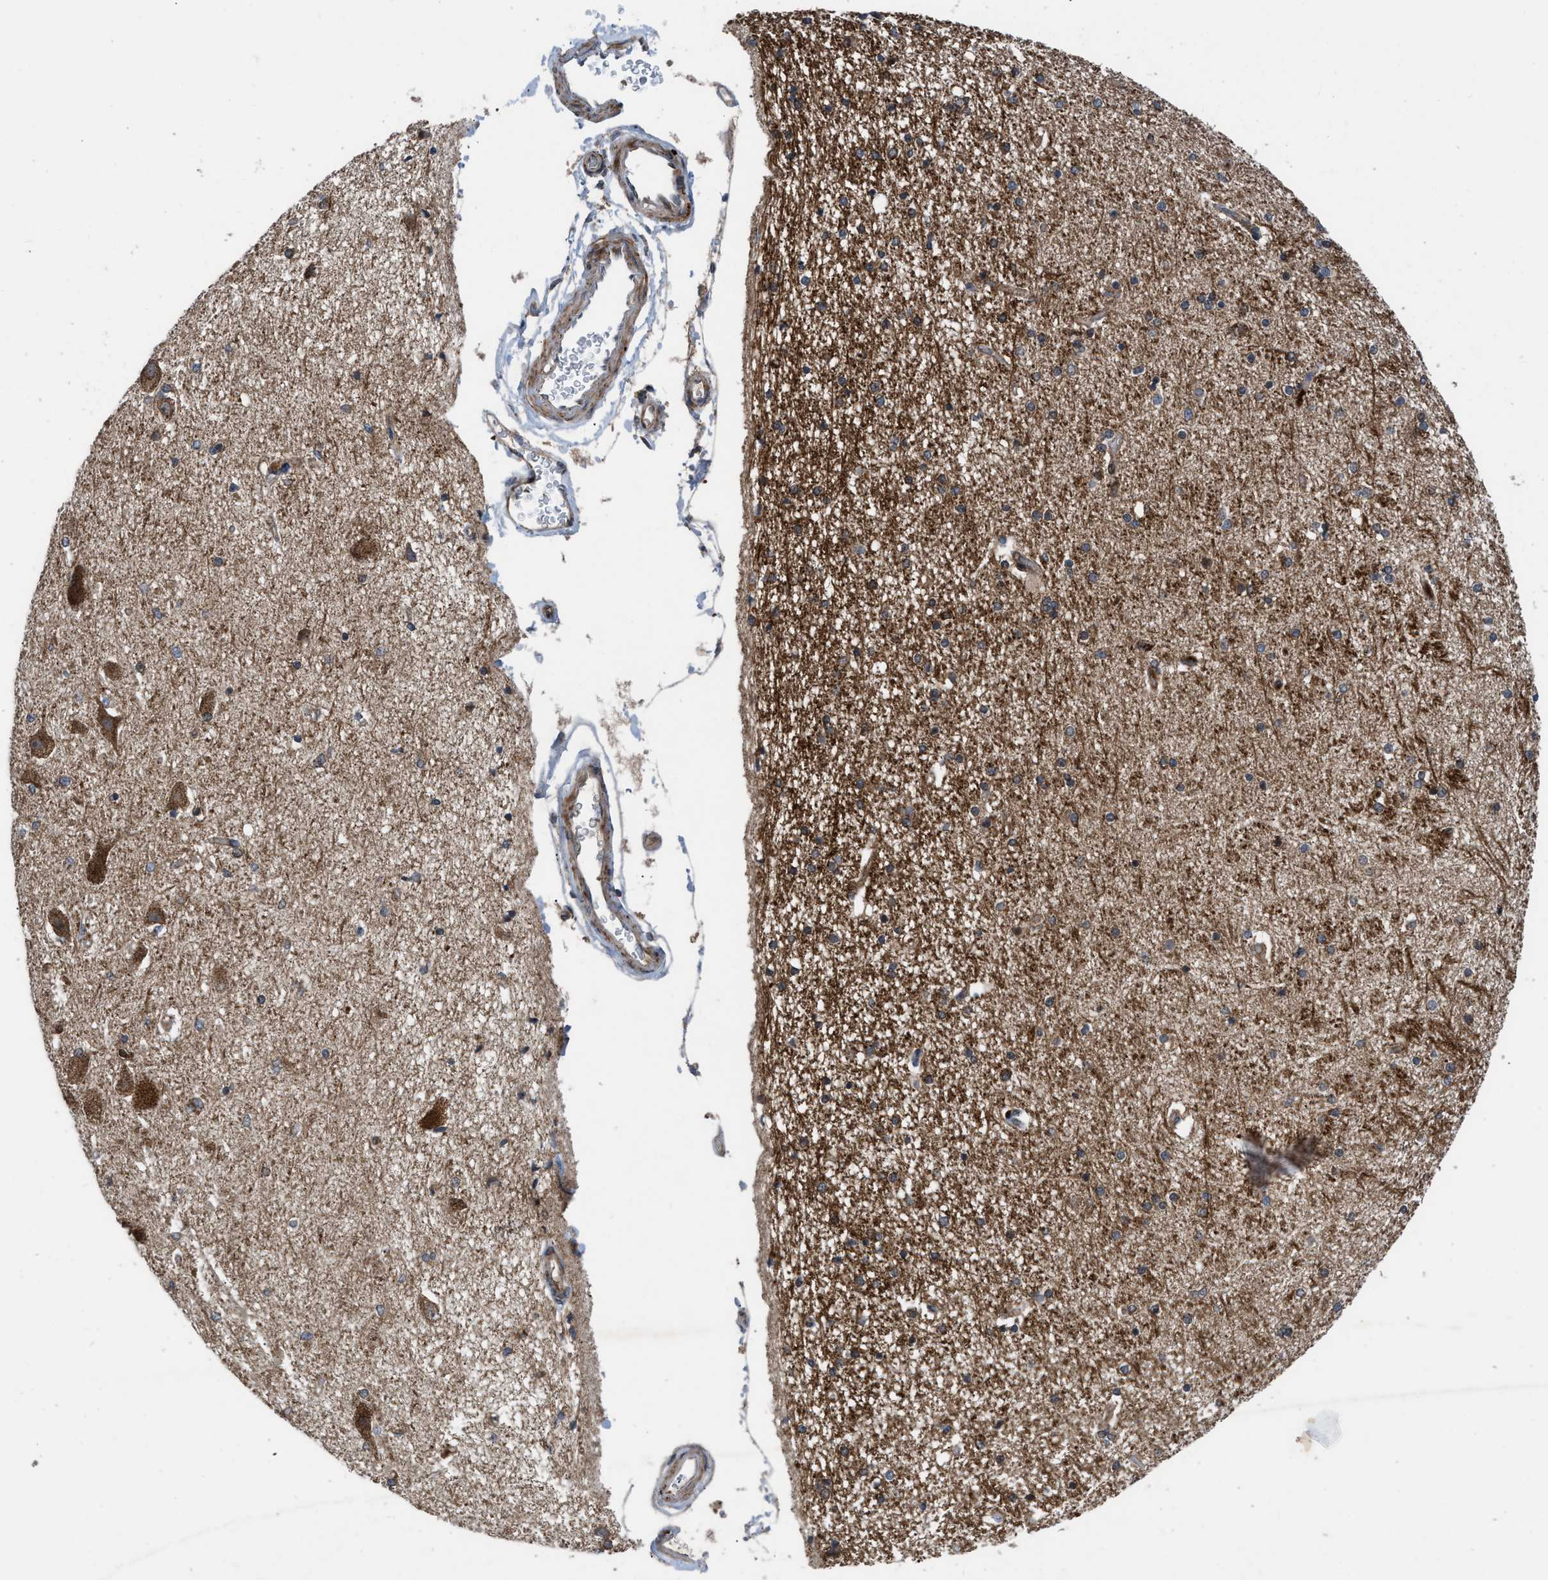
{"staining": {"intensity": "moderate", "quantity": "25%-75%", "location": "cytoplasmic/membranous"}, "tissue": "hippocampus", "cell_type": "Glial cells", "image_type": "normal", "snomed": [{"axis": "morphology", "description": "Normal tissue, NOS"}, {"axis": "topography", "description": "Hippocampus"}], "caption": "Hippocampus stained with DAB (3,3'-diaminobenzidine) IHC demonstrates medium levels of moderate cytoplasmic/membranous staining in about 25%-75% of glial cells. (Brightfield microscopy of DAB IHC at high magnification).", "gene": "AP3M2", "patient": {"sex": "female", "age": 54}}